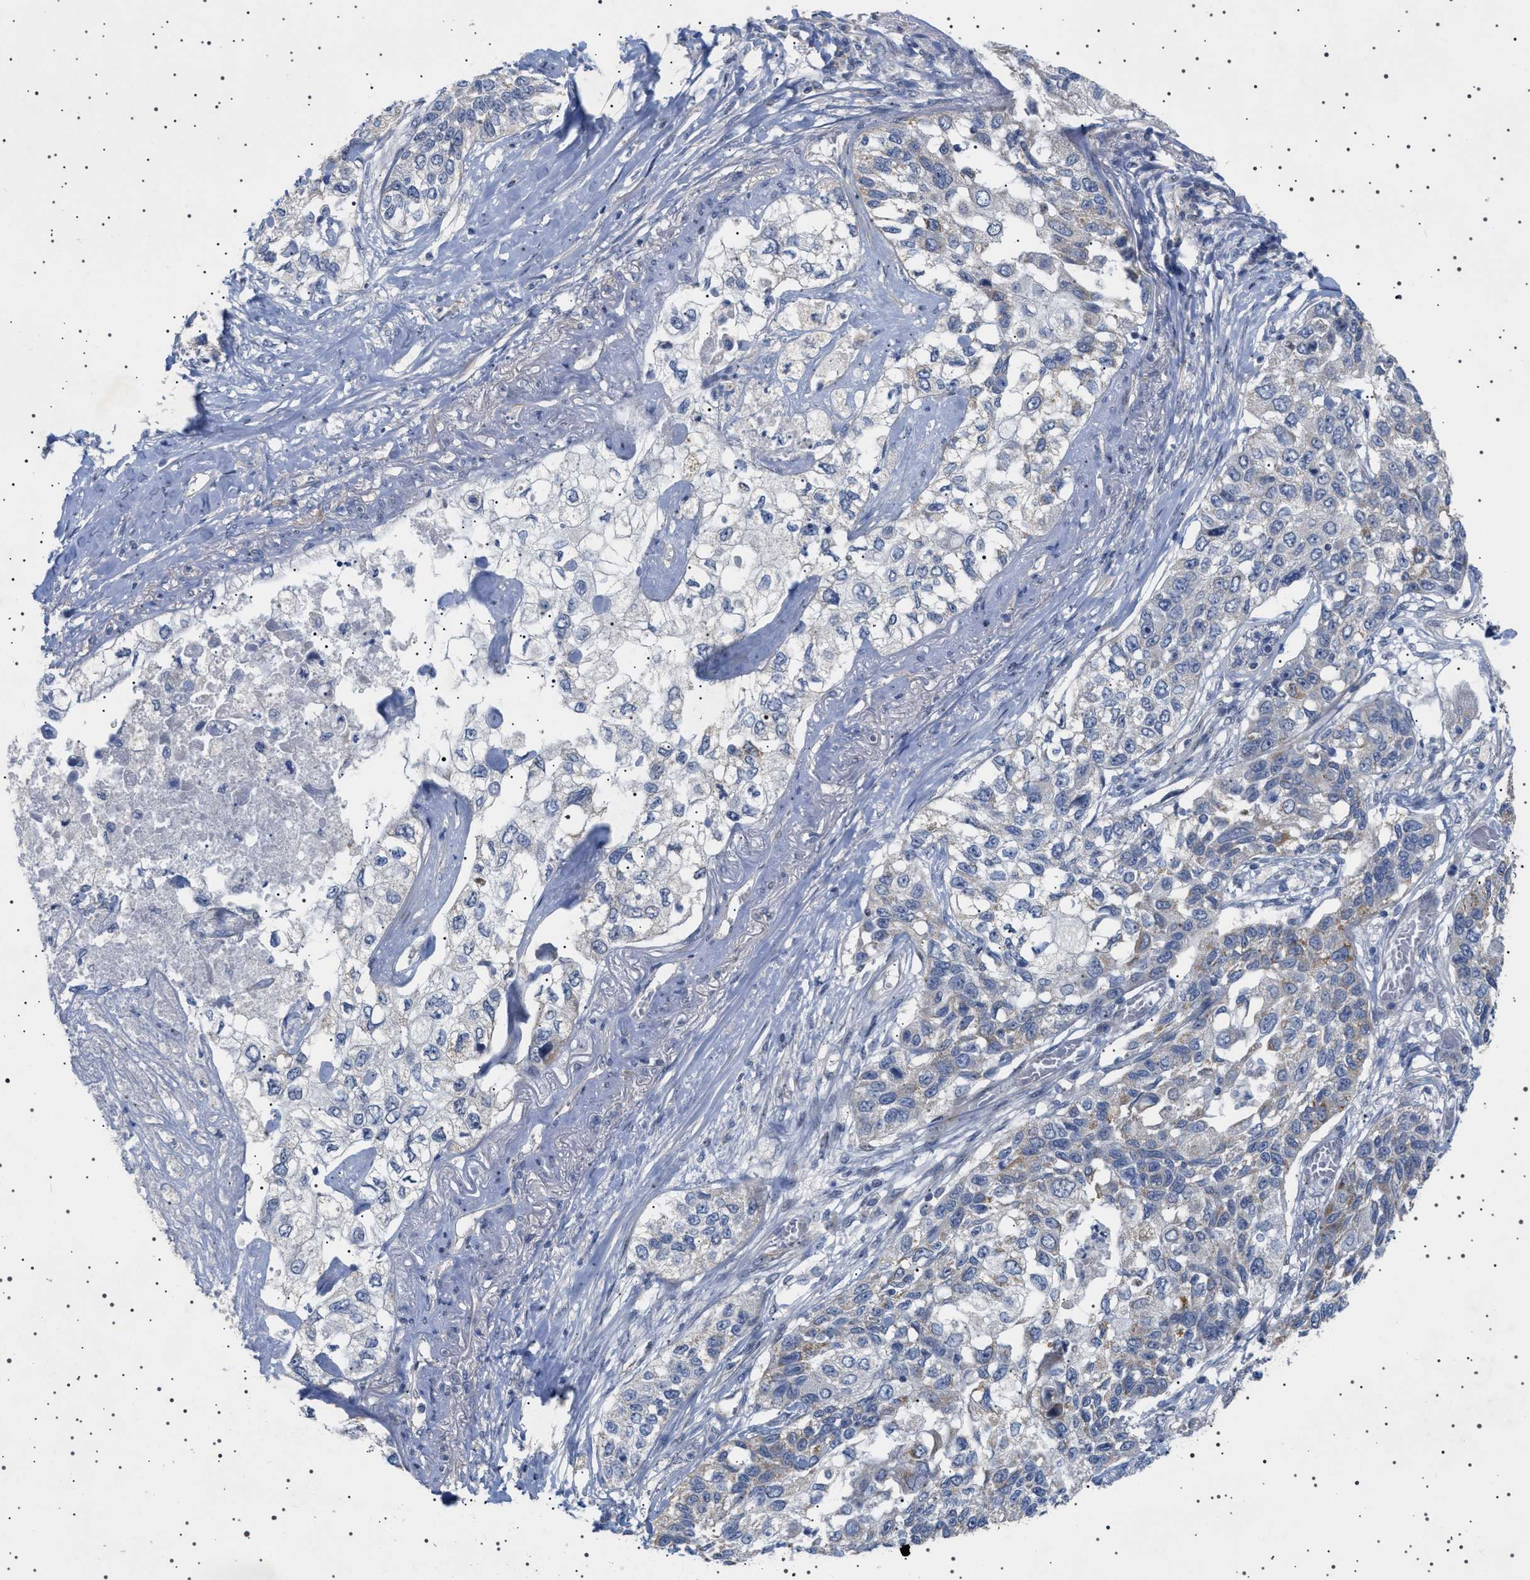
{"staining": {"intensity": "weak", "quantity": "<25%", "location": "cytoplasmic/membranous"}, "tissue": "lung cancer", "cell_type": "Tumor cells", "image_type": "cancer", "snomed": [{"axis": "morphology", "description": "Squamous cell carcinoma, NOS"}, {"axis": "topography", "description": "Lung"}], "caption": "An IHC micrograph of lung squamous cell carcinoma is shown. There is no staining in tumor cells of lung squamous cell carcinoma. Brightfield microscopy of immunohistochemistry (IHC) stained with DAB (3,3'-diaminobenzidine) (brown) and hematoxylin (blue), captured at high magnification.", "gene": "HTR1A", "patient": {"sex": "male", "age": 71}}